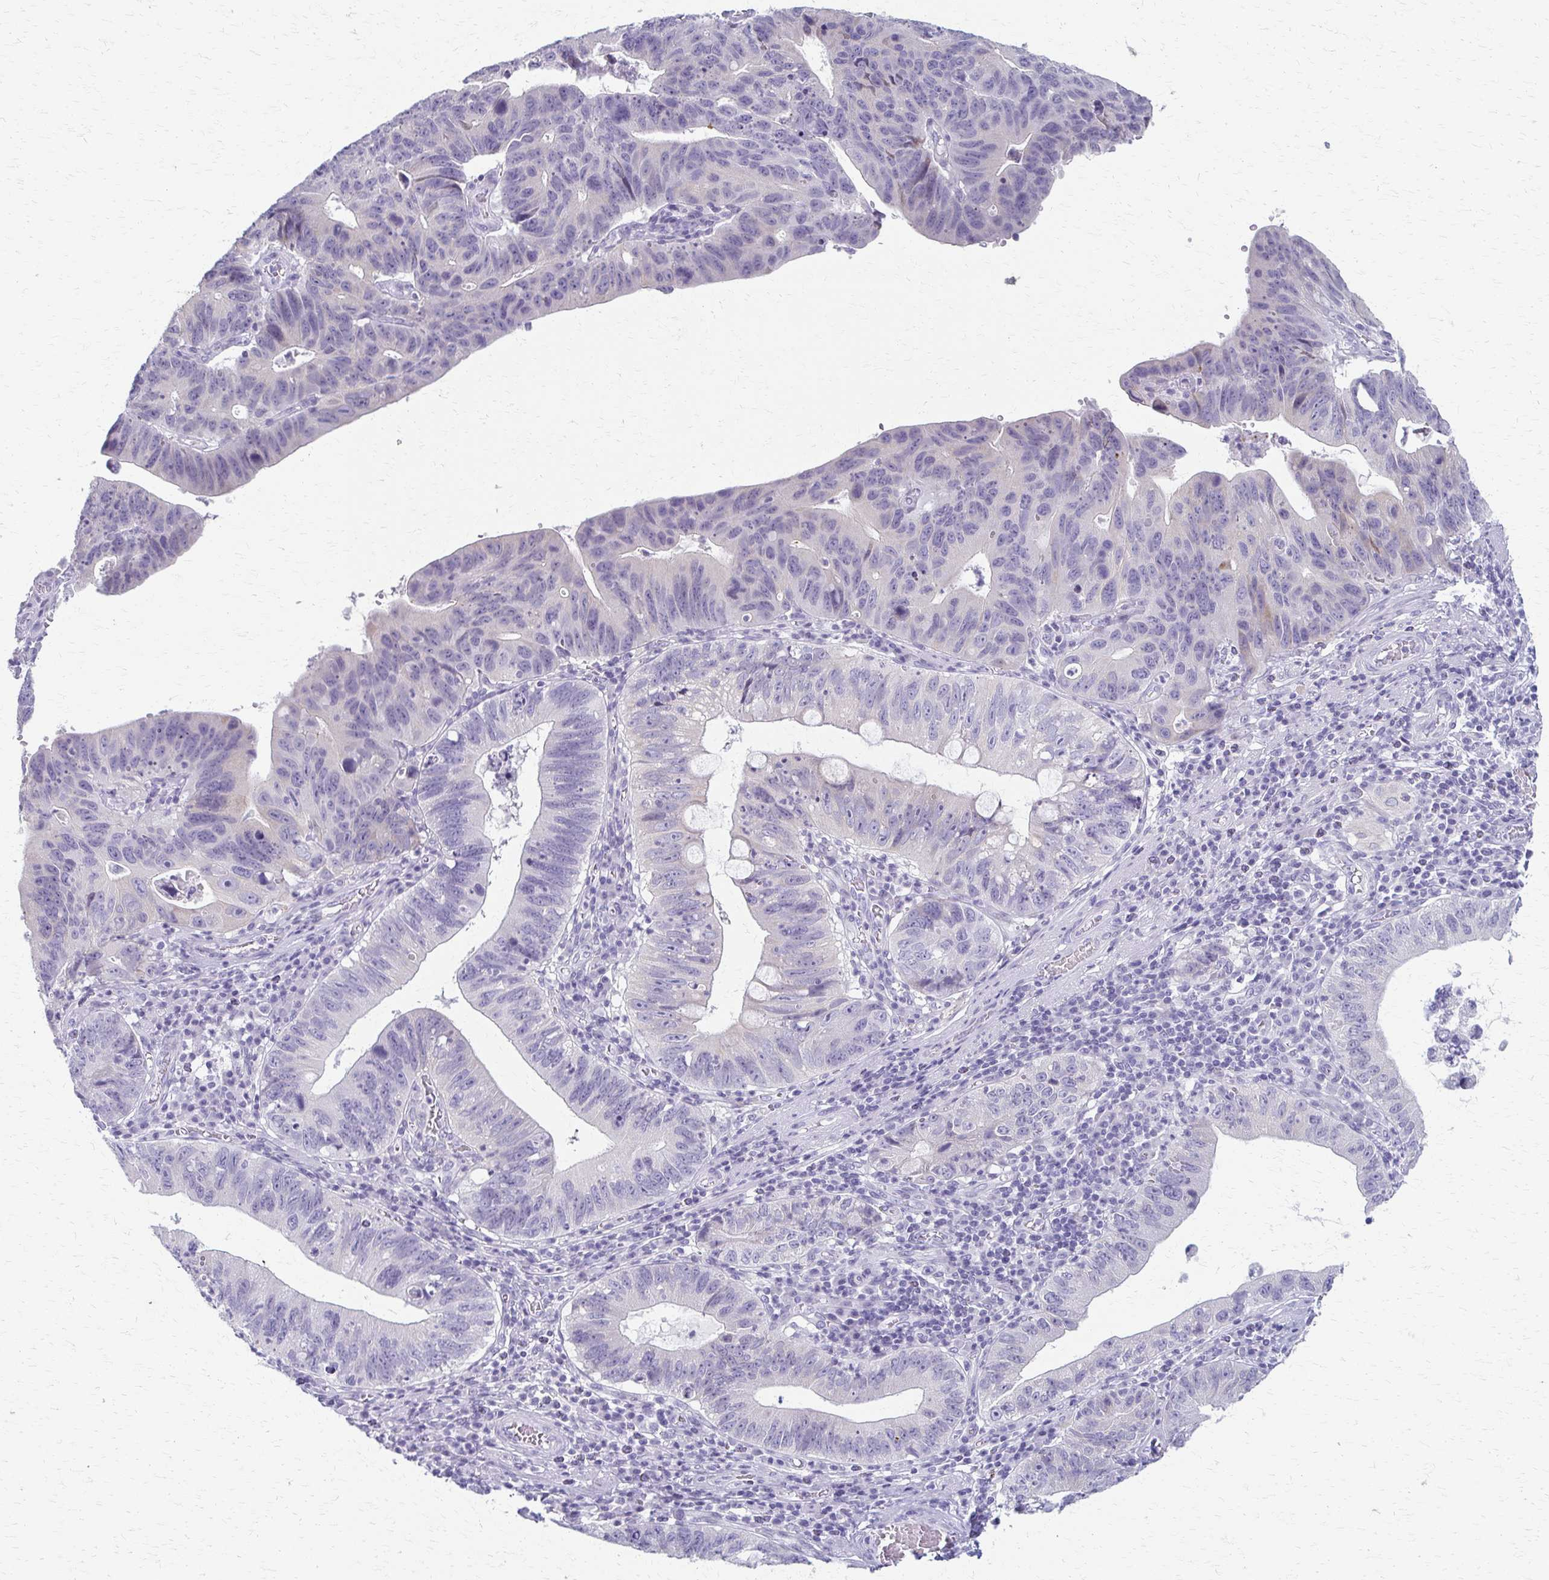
{"staining": {"intensity": "negative", "quantity": "none", "location": "none"}, "tissue": "stomach cancer", "cell_type": "Tumor cells", "image_type": "cancer", "snomed": [{"axis": "morphology", "description": "Adenocarcinoma, NOS"}, {"axis": "topography", "description": "Stomach"}], "caption": "Tumor cells are negative for brown protein staining in stomach cancer.", "gene": "CYB5A", "patient": {"sex": "male", "age": 59}}